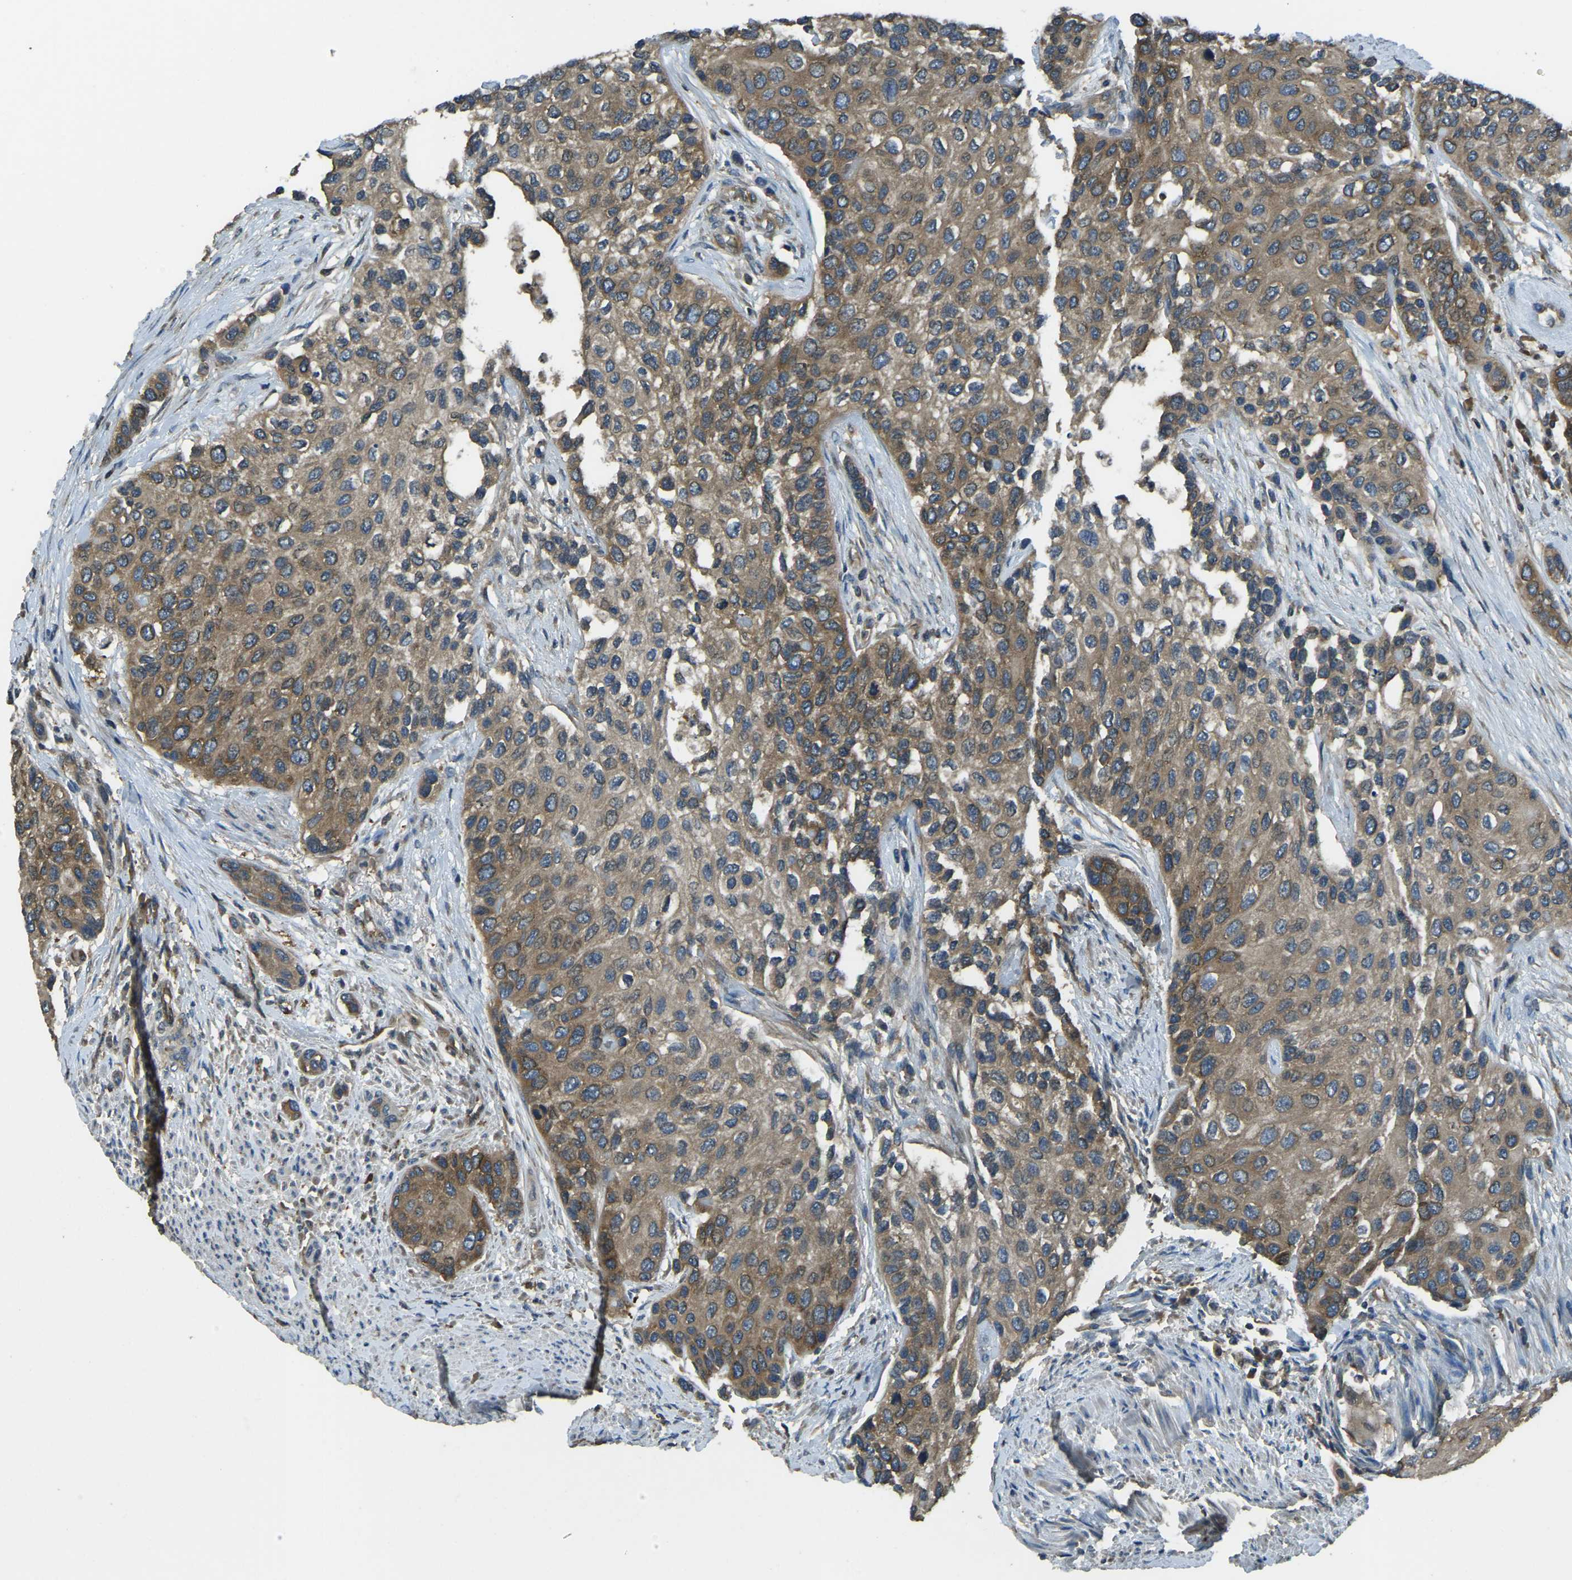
{"staining": {"intensity": "moderate", "quantity": ">75%", "location": "cytoplasmic/membranous"}, "tissue": "urothelial cancer", "cell_type": "Tumor cells", "image_type": "cancer", "snomed": [{"axis": "morphology", "description": "Urothelial carcinoma, High grade"}, {"axis": "topography", "description": "Urinary bladder"}], "caption": "Immunohistochemistry (IHC) (DAB (3,3'-diaminobenzidine)) staining of high-grade urothelial carcinoma shows moderate cytoplasmic/membranous protein staining in approximately >75% of tumor cells.", "gene": "AIMP1", "patient": {"sex": "female", "age": 56}}